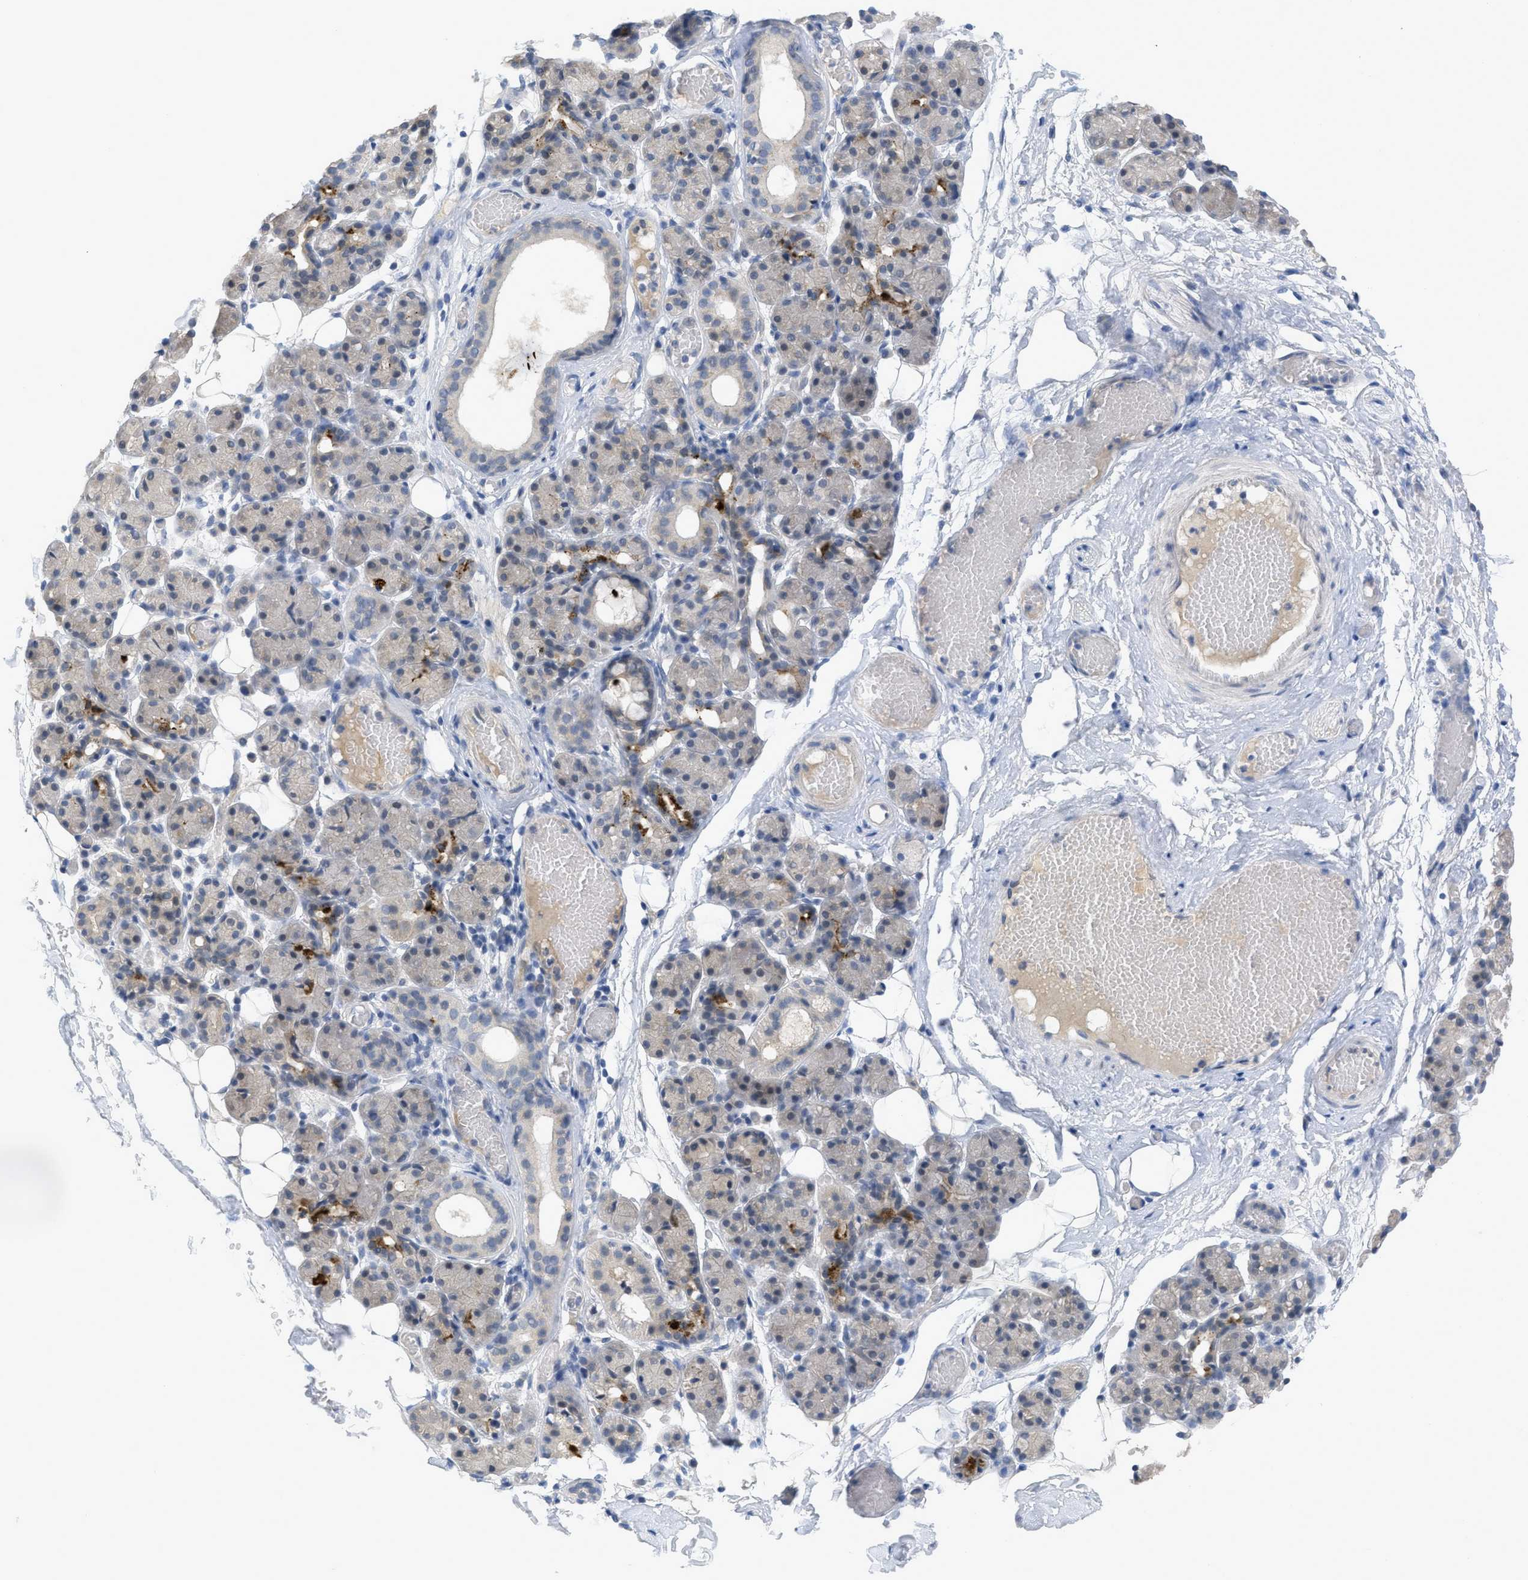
{"staining": {"intensity": "strong", "quantity": "<25%", "location": "cytoplasmic/membranous"}, "tissue": "salivary gland", "cell_type": "Glandular cells", "image_type": "normal", "snomed": [{"axis": "morphology", "description": "Normal tissue, NOS"}, {"axis": "topography", "description": "Salivary gland"}], "caption": "Protein expression by immunohistochemistry reveals strong cytoplasmic/membranous staining in about <25% of glandular cells in normal salivary gland.", "gene": "TNFAIP1", "patient": {"sex": "male", "age": 63}}